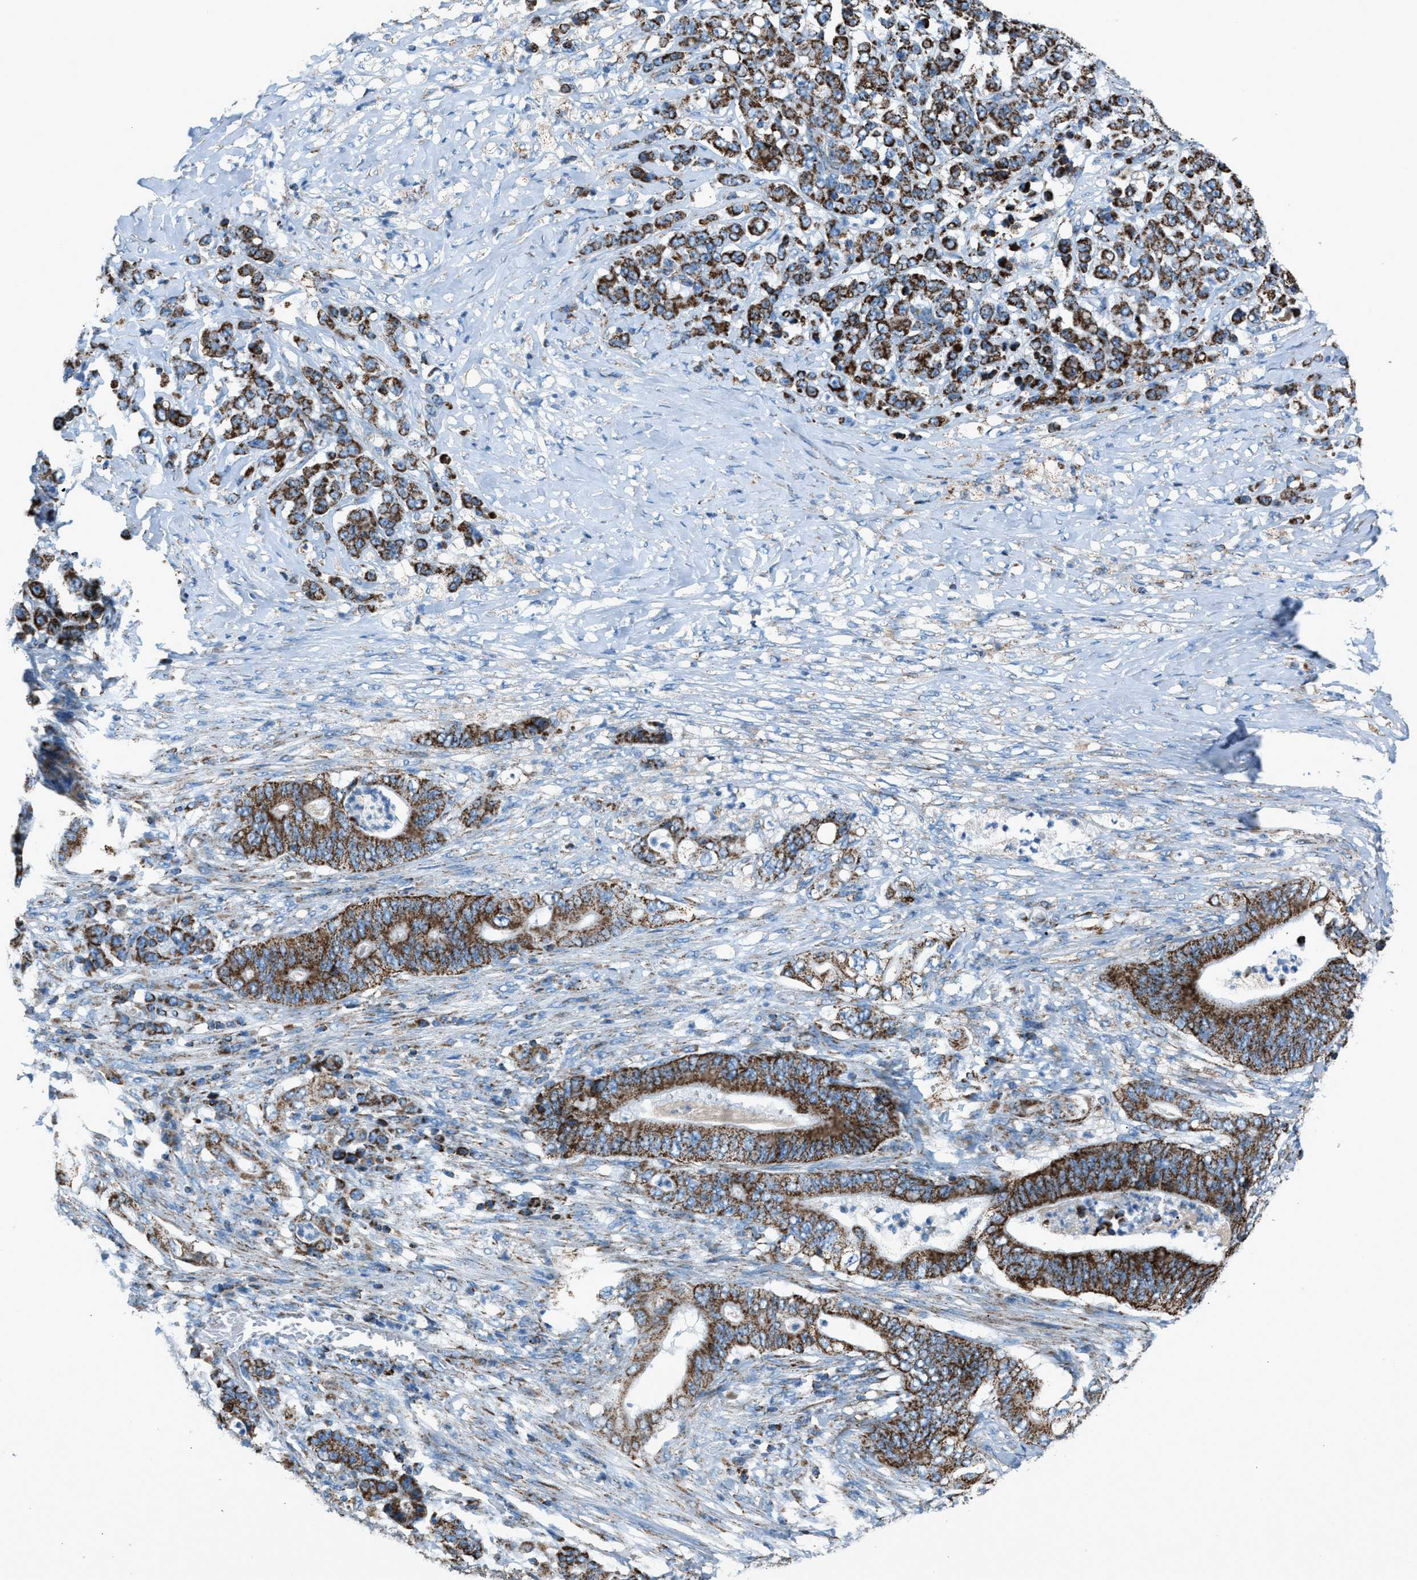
{"staining": {"intensity": "strong", "quantity": ">75%", "location": "cytoplasmic/membranous"}, "tissue": "stomach cancer", "cell_type": "Tumor cells", "image_type": "cancer", "snomed": [{"axis": "morphology", "description": "Adenocarcinoma, NOS"}, {"axis": "topography", "description": "Stomach"}], "caption": "IHC of adenocarcinoma (stomach) reveals high levels of strong cytoplasmic/membranous staining in about >75% of tumor cells.", "gene": "MDH2", "patient": {"sex": "female", "age": 73}}